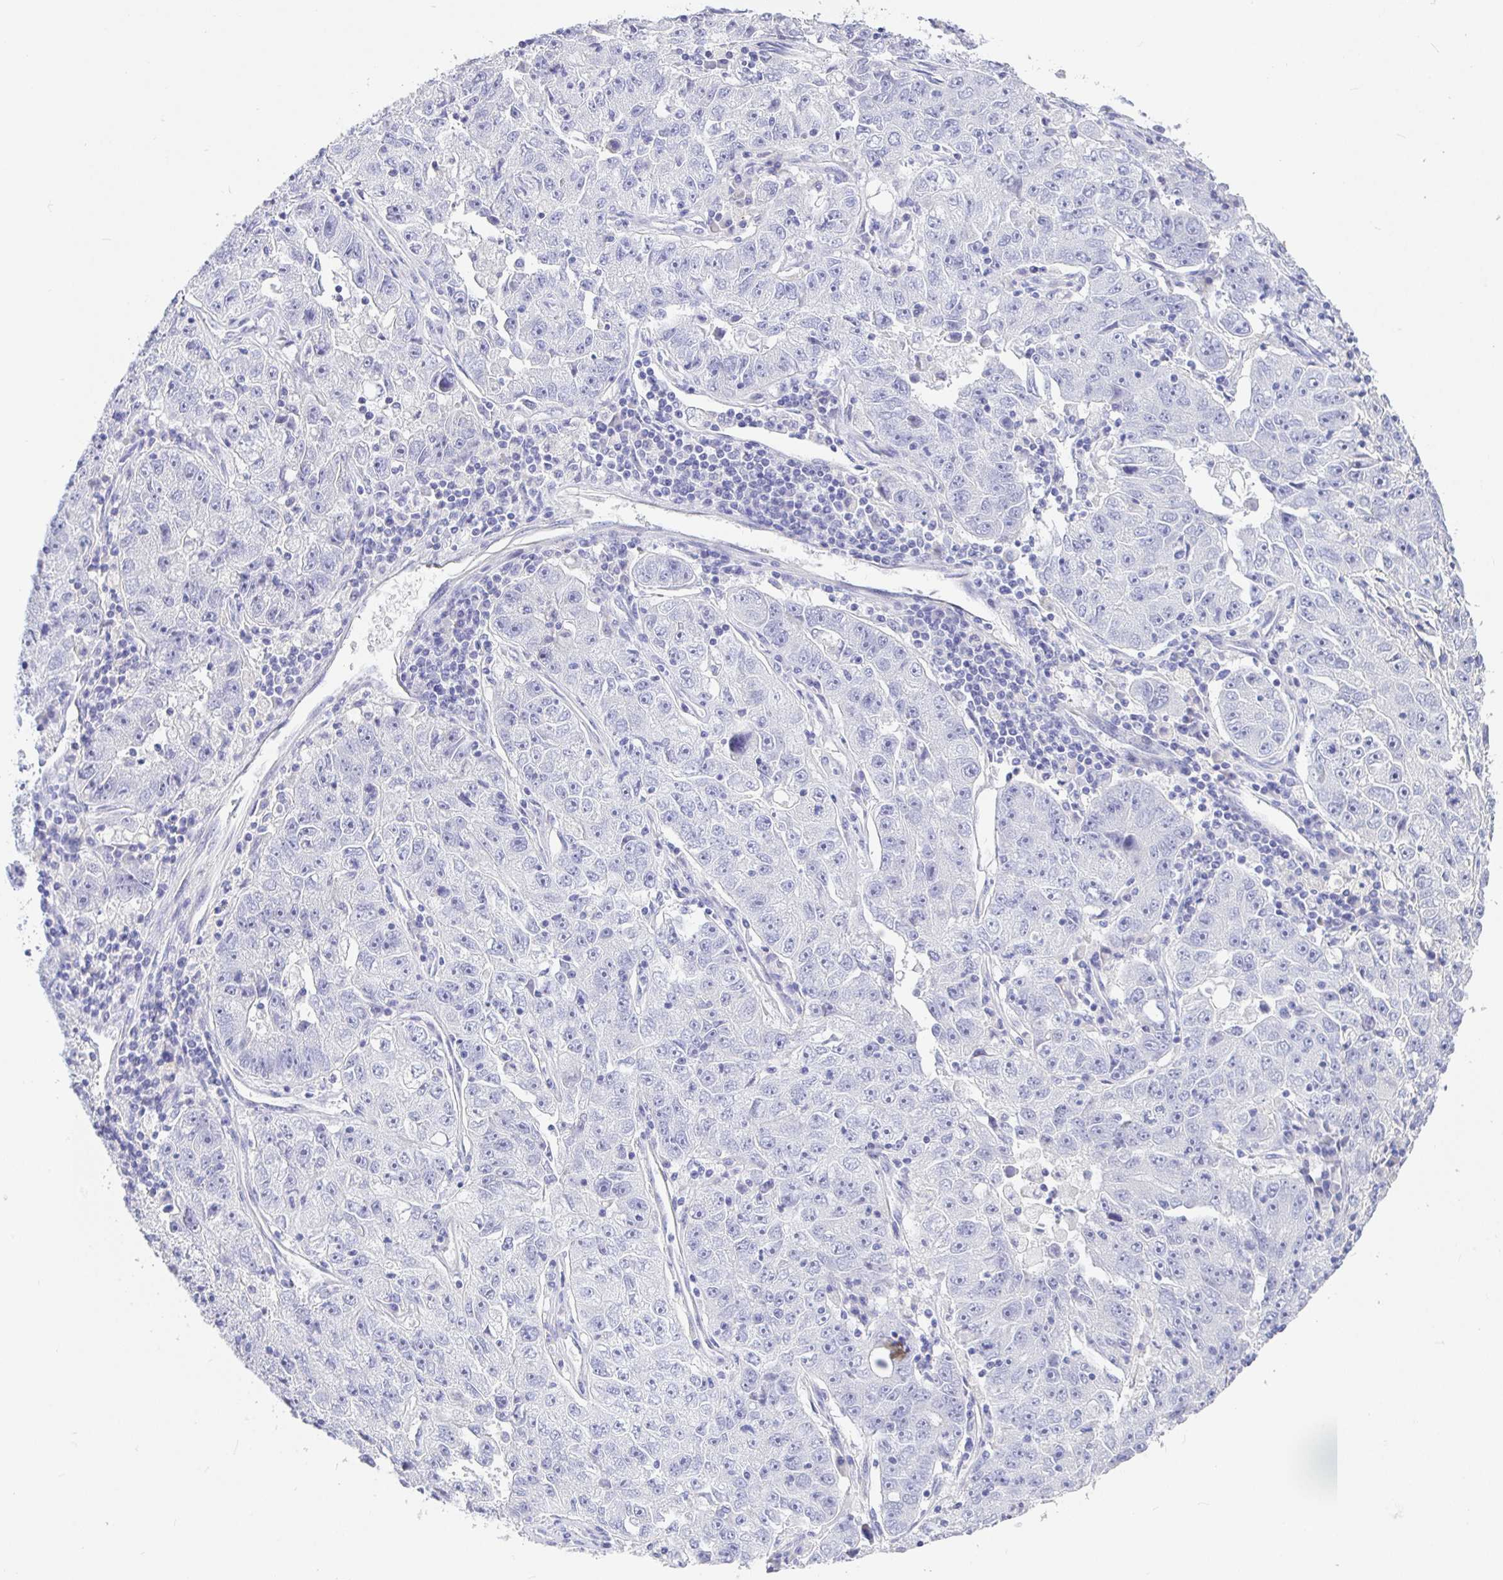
{"staining": {"intensity": "negative", "quantity": "none", "location": "none"}, "tissue": "lung cancer", "cell_type": "Tumor cells", "image_type": "cancer", "snomed": [{"axis": "morphology", "description": "Normal morphology"}, {"axis": "morphology", "description": "Adenocarcinoma, NOS"}, {"axis": "topography", "description": "Lymph node"}, {"axis": "topography", "description": "Lung"}], "caption": "Human lung cancer (adenocarcinoma) stained for a protein using immunohistochemistry (IHC) displays no staining in tumor cells.", "gene": "TPTE", "patient": {"sex": "female", "age": 57}}